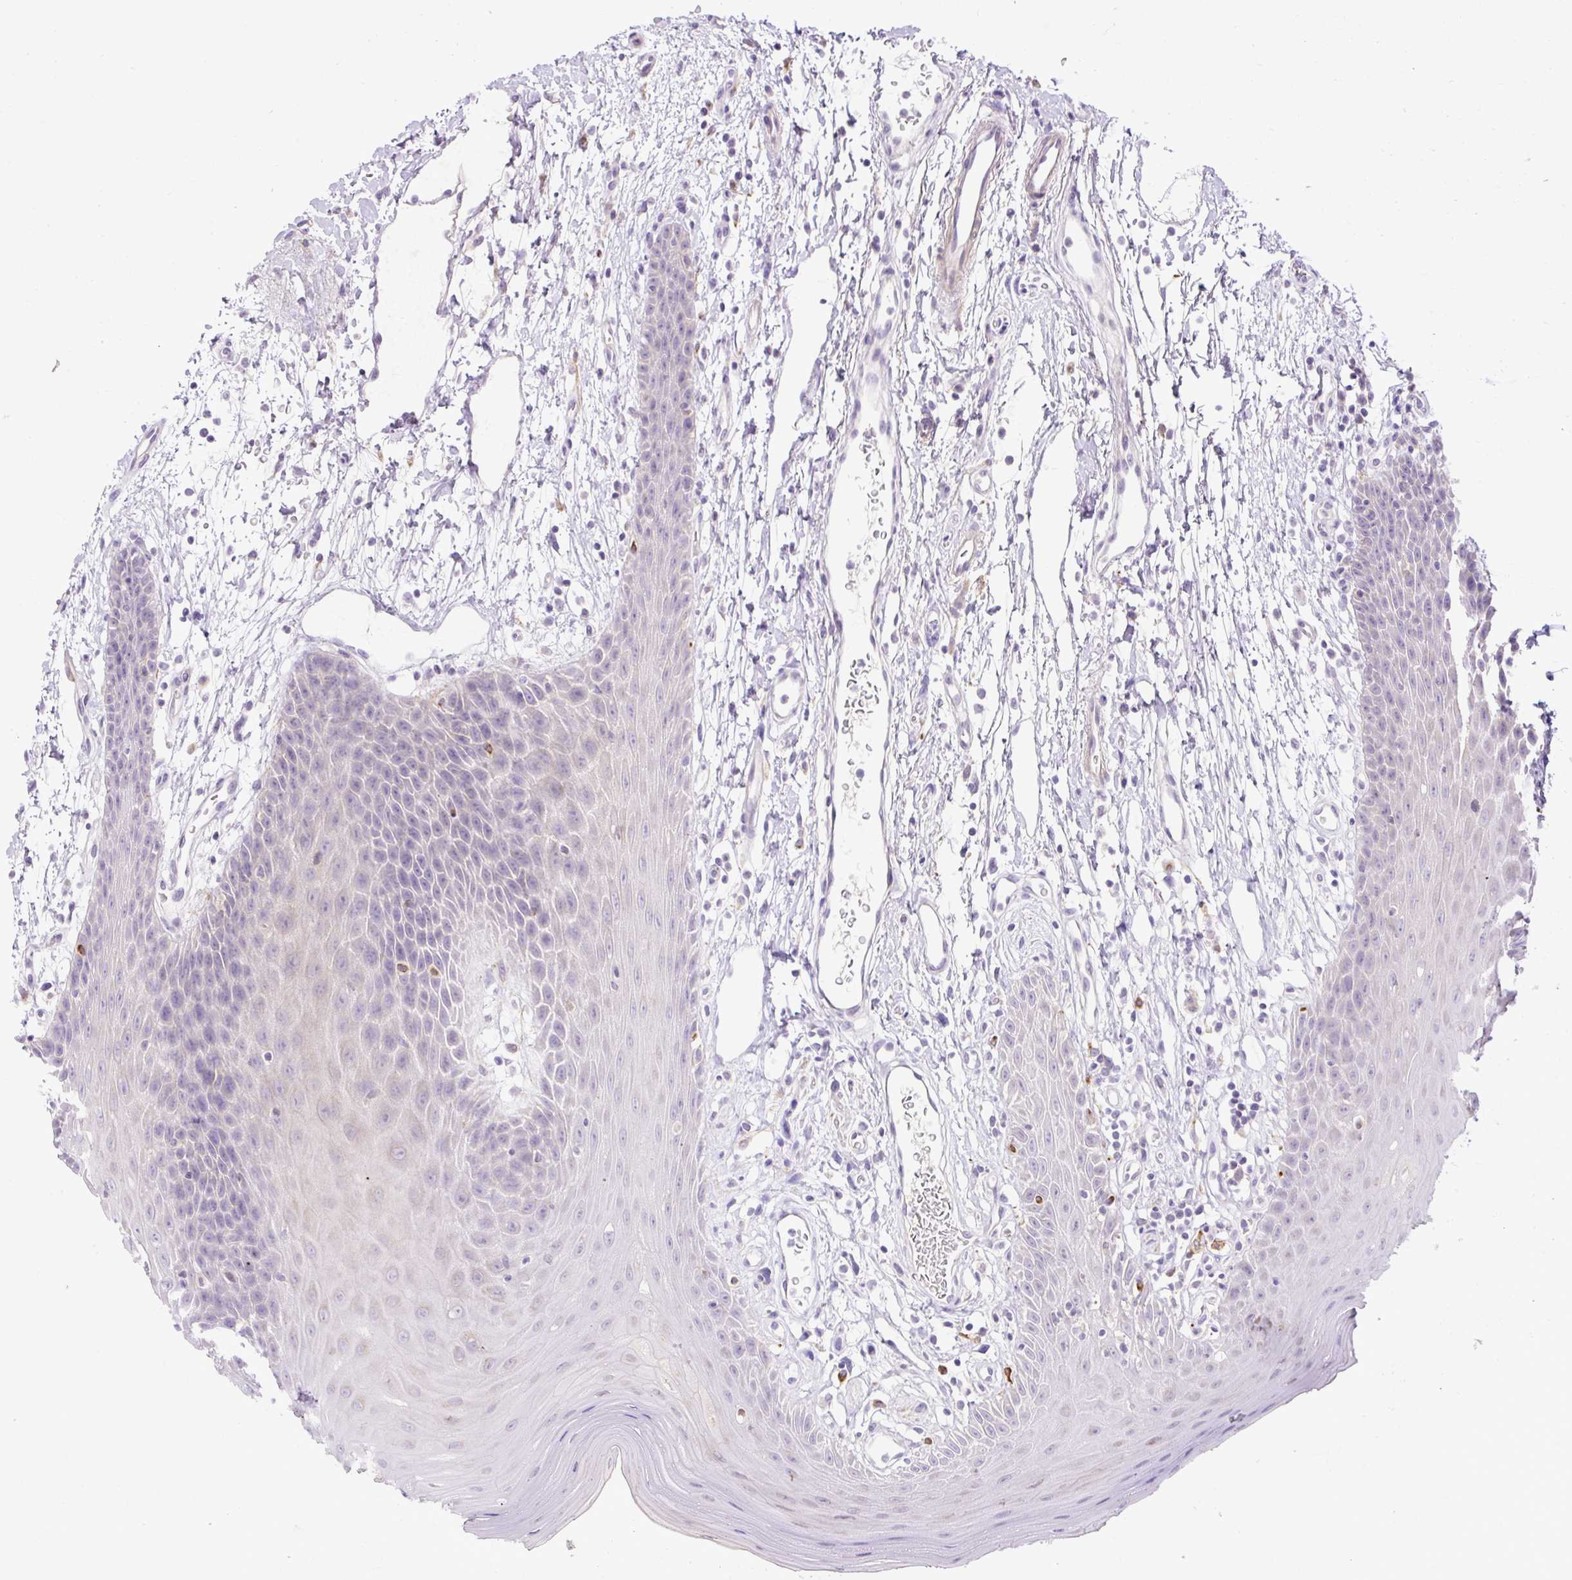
{"staining": {"intensity": "negative", "quantity": "none", "location": "none"}, "tissue": "oral mucosa", "cell_type": "Squamous epithelial cells", "image_type": "normal", "snomed": [{"axis": "morphology", "description": "Normal tissue, NOS"}, {"axis": "topography", "description": "Oral tissue"}, {"axis": "topography", "description": "Tounge, NOS"}], "caption": "Immunohistochemistry micrograph of unremarkable human oral mucosa stained for a protein (brown), which shows no staining in squamous epithelial cells.", "gene": "SPTBN5", "patient": {"sex": "female", "age": 59}}